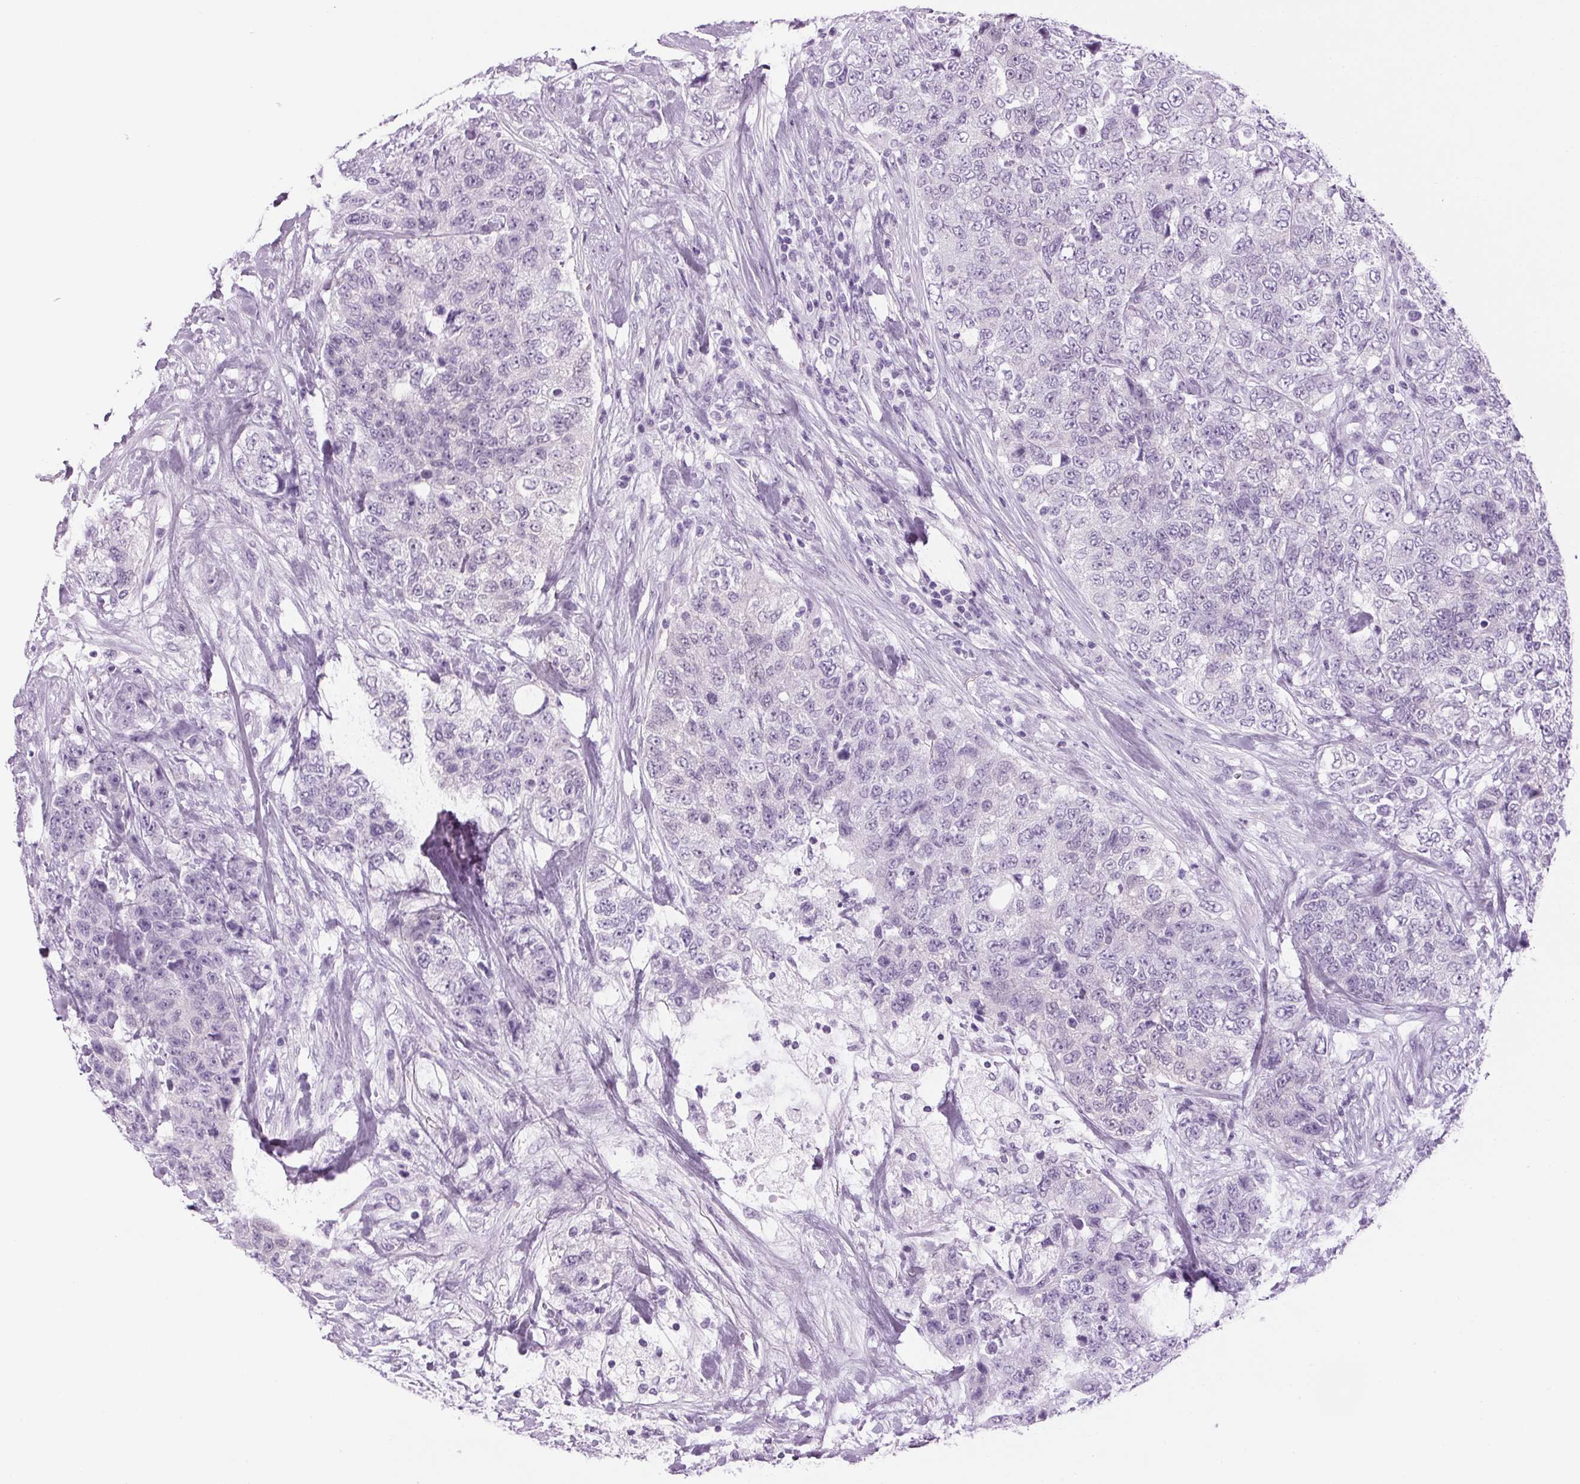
{"staining": {"intensity": "negative", "quantity": "none", "location": "none"}, "tissue": "urothelial cancer", "cell_type": "Tumor cells", "image_type": "cancer", "snomed": [{"axis": "morphology", "description": "Urothelial carcinoma, High grade"}, {"axis": "topography", "description": "Urinary bladder"}], "caption": "This image is of urothelial cancer stained with IHC to label a protein in brown with the nuclei are counter-stained blue. There is no positivity in tumor cells.", "gene": "PPP1R1A", "patient": {"sex": "female", "age": 78}}